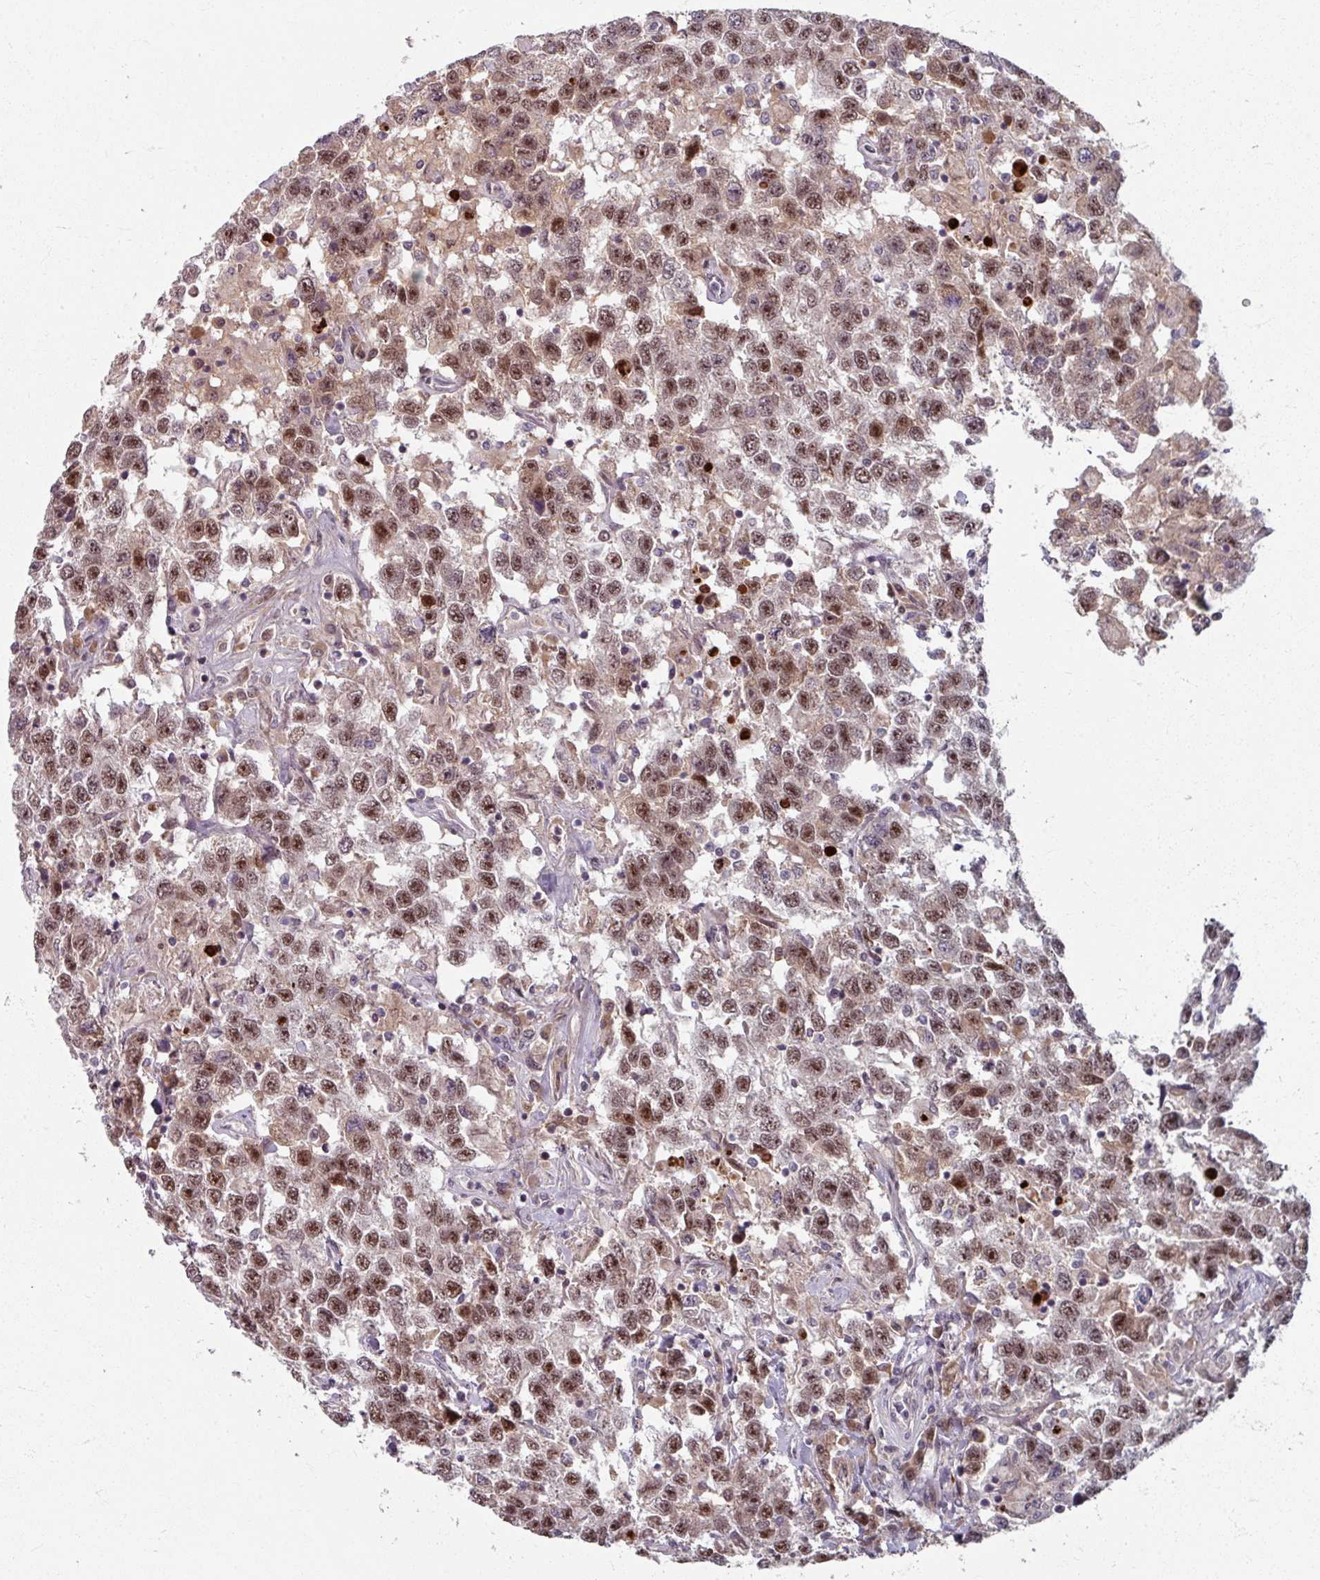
{"staining": {"intensity": "moderate", "quantity": ">75%", "location": "nuclear"}, "tissue": "testis cancer", "cell_type": "Tumor cells", "image_type": "cancer", "snomed": [{"axis": "morphology", "description": "Seminoma, NOS"}, {"axis": "topography", "description": "Testis"}], "caption": "Human testis cancer (seminoma) stained with a brown dye displays moderate nuclear positive staining in approximately >75% of tumor cells.", "gene": "KLC3", "patient": {"sex": "male", "age": 41}}